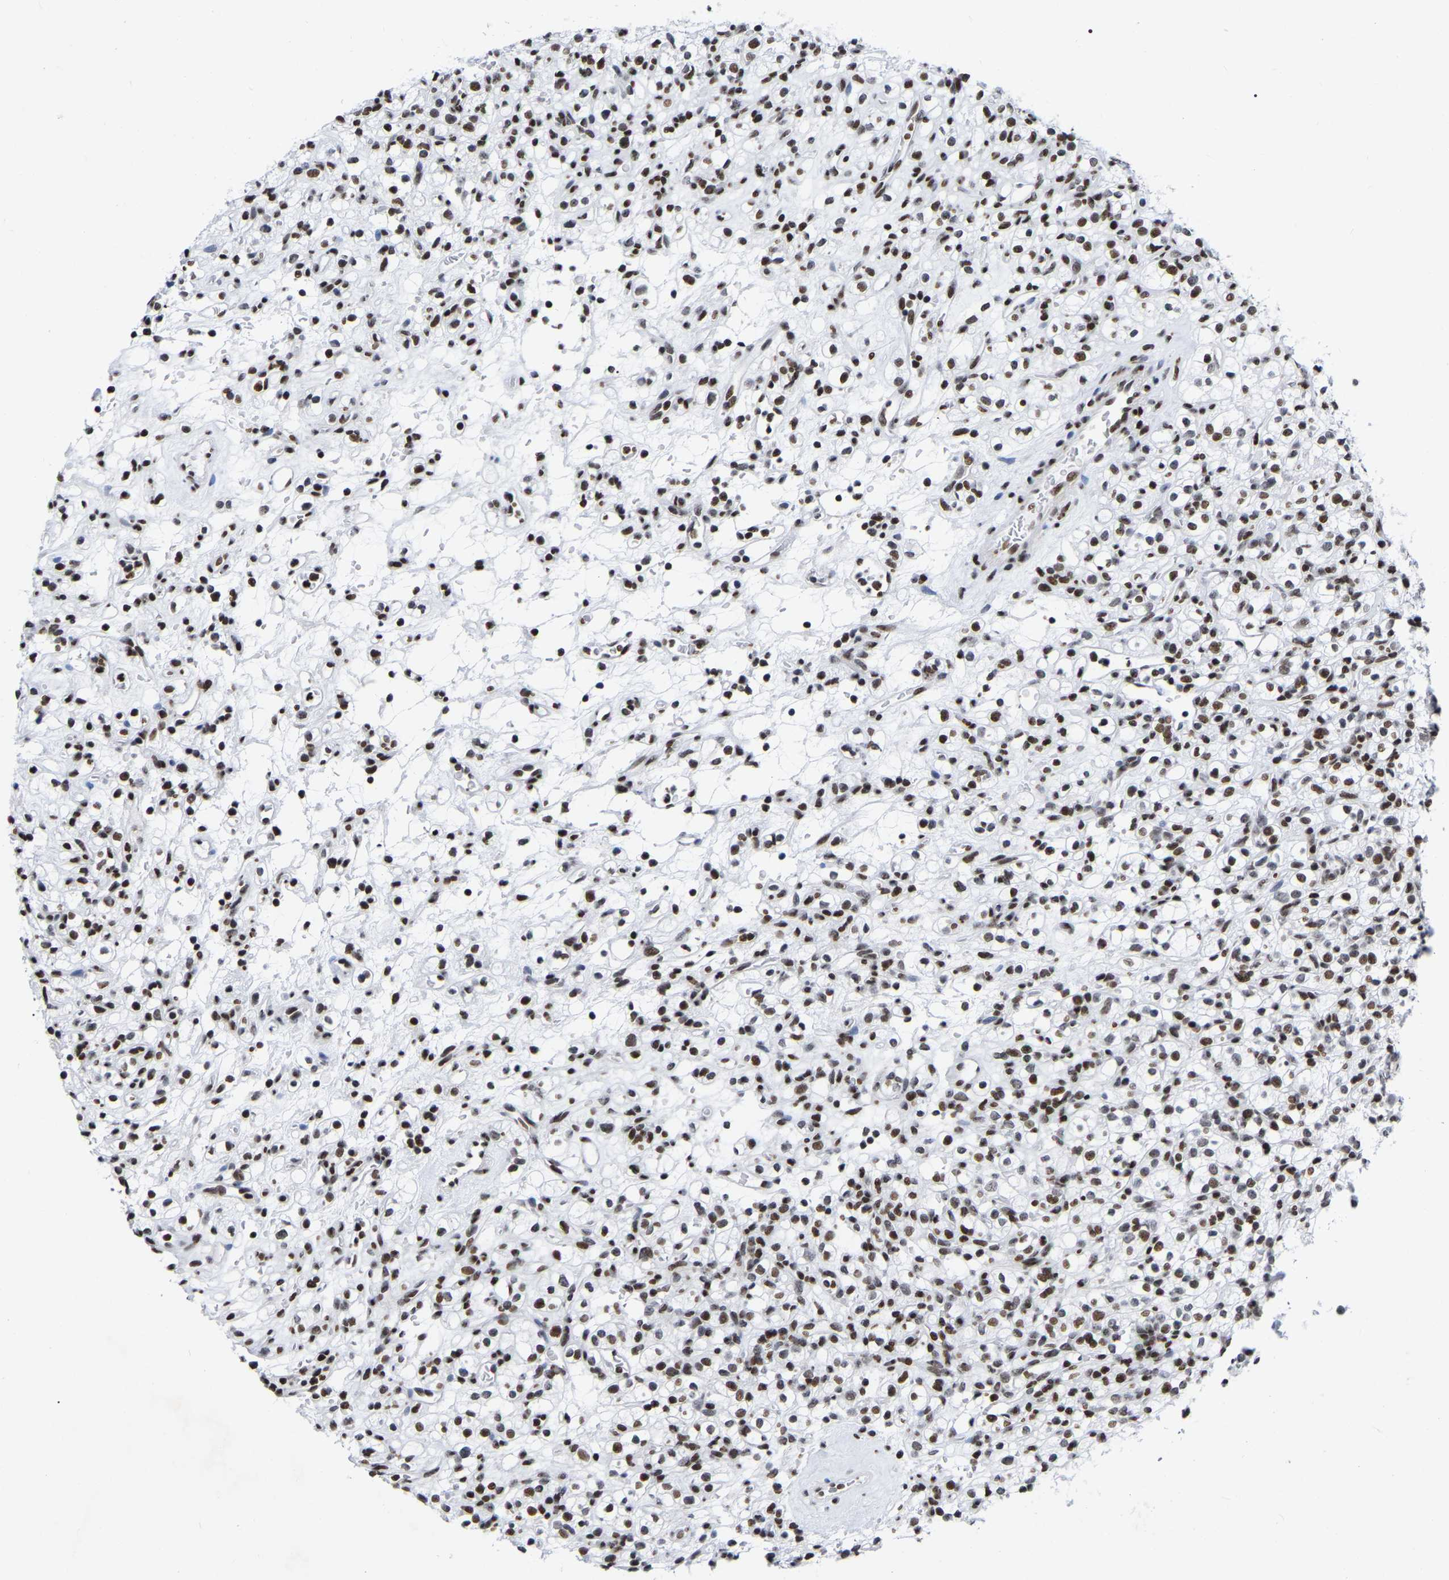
{"staining": {"intensity": "moderate", "quantity": ">75%", "location": "nuclear"}, "tissue": "renal cancer", "cell_type": "Tumor cells", "image_type": "cancer", "snomed": [{"axis": "morphology", "description": "Normal tissue, NOS"}, {"axis": "morphology", "description": "Adenocarcinoma, NOS"}, {"axis": "topography", "description": "Kidney"}], "caption": "This photomicrograph displays immunohistochemistry (IHC) staining of renal cancer (adenocarcinoma), with medium moderate nuclear positivity in about >75% of tumor cells.", "gene": "PRCC", "patient": {"sex": "female", "age": 72}}